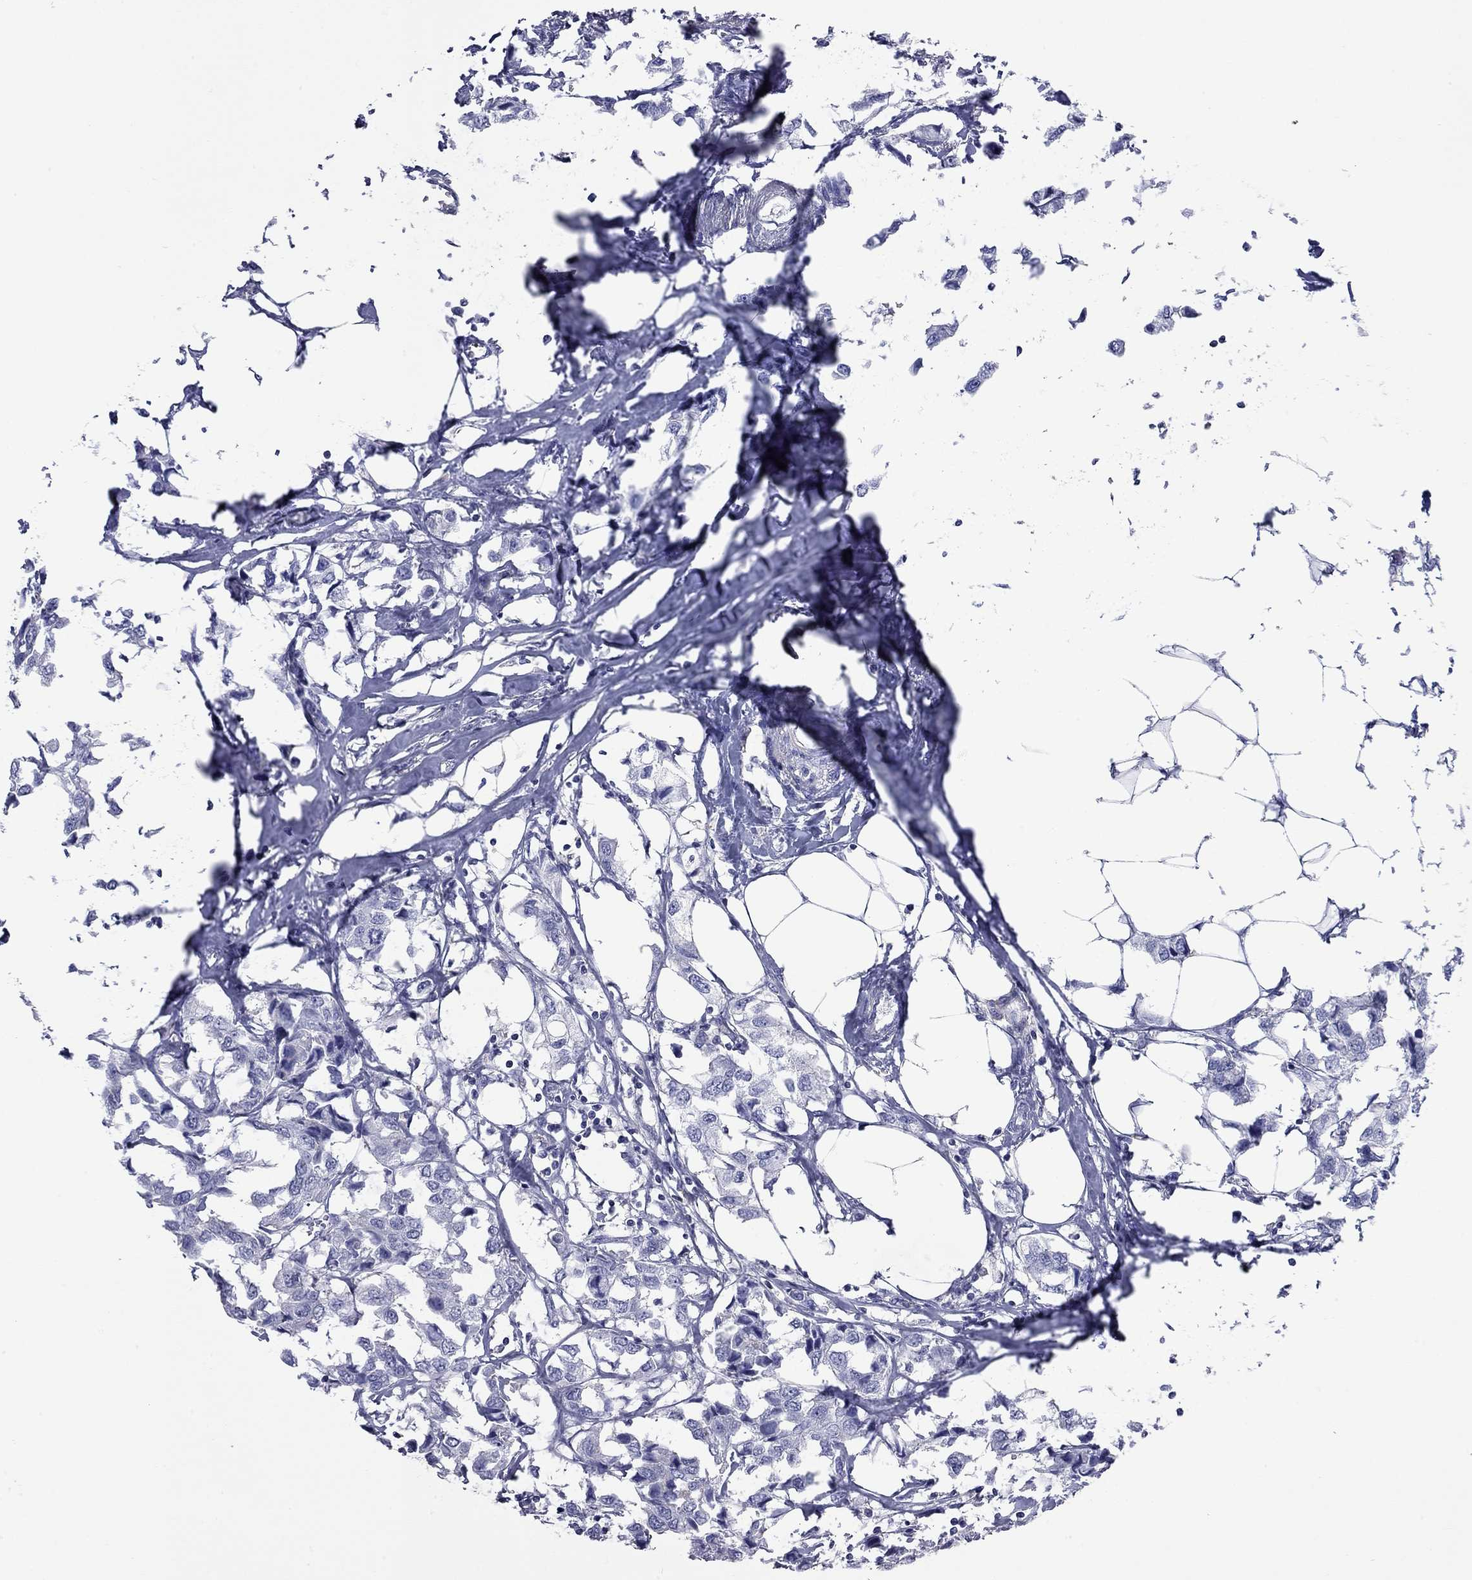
{"staining": {"intensity": "negative", "quantity": "none", "location": "none"}, "tissue": "breast cancer", "cell_type": "Tumor cells", "image_type": "cancer", "snomed": [{"axis": "morphology", "description": "Duct carcinoma"}, {"axis": "topography", "description": "Breast"}], "caption": "This is an immunohistochemistry image of breast intraductal carcinoma. There is no positivity in tumor cells.", "gene": "ACTL7B", "patient": {"sex": "female", "age": 80}}